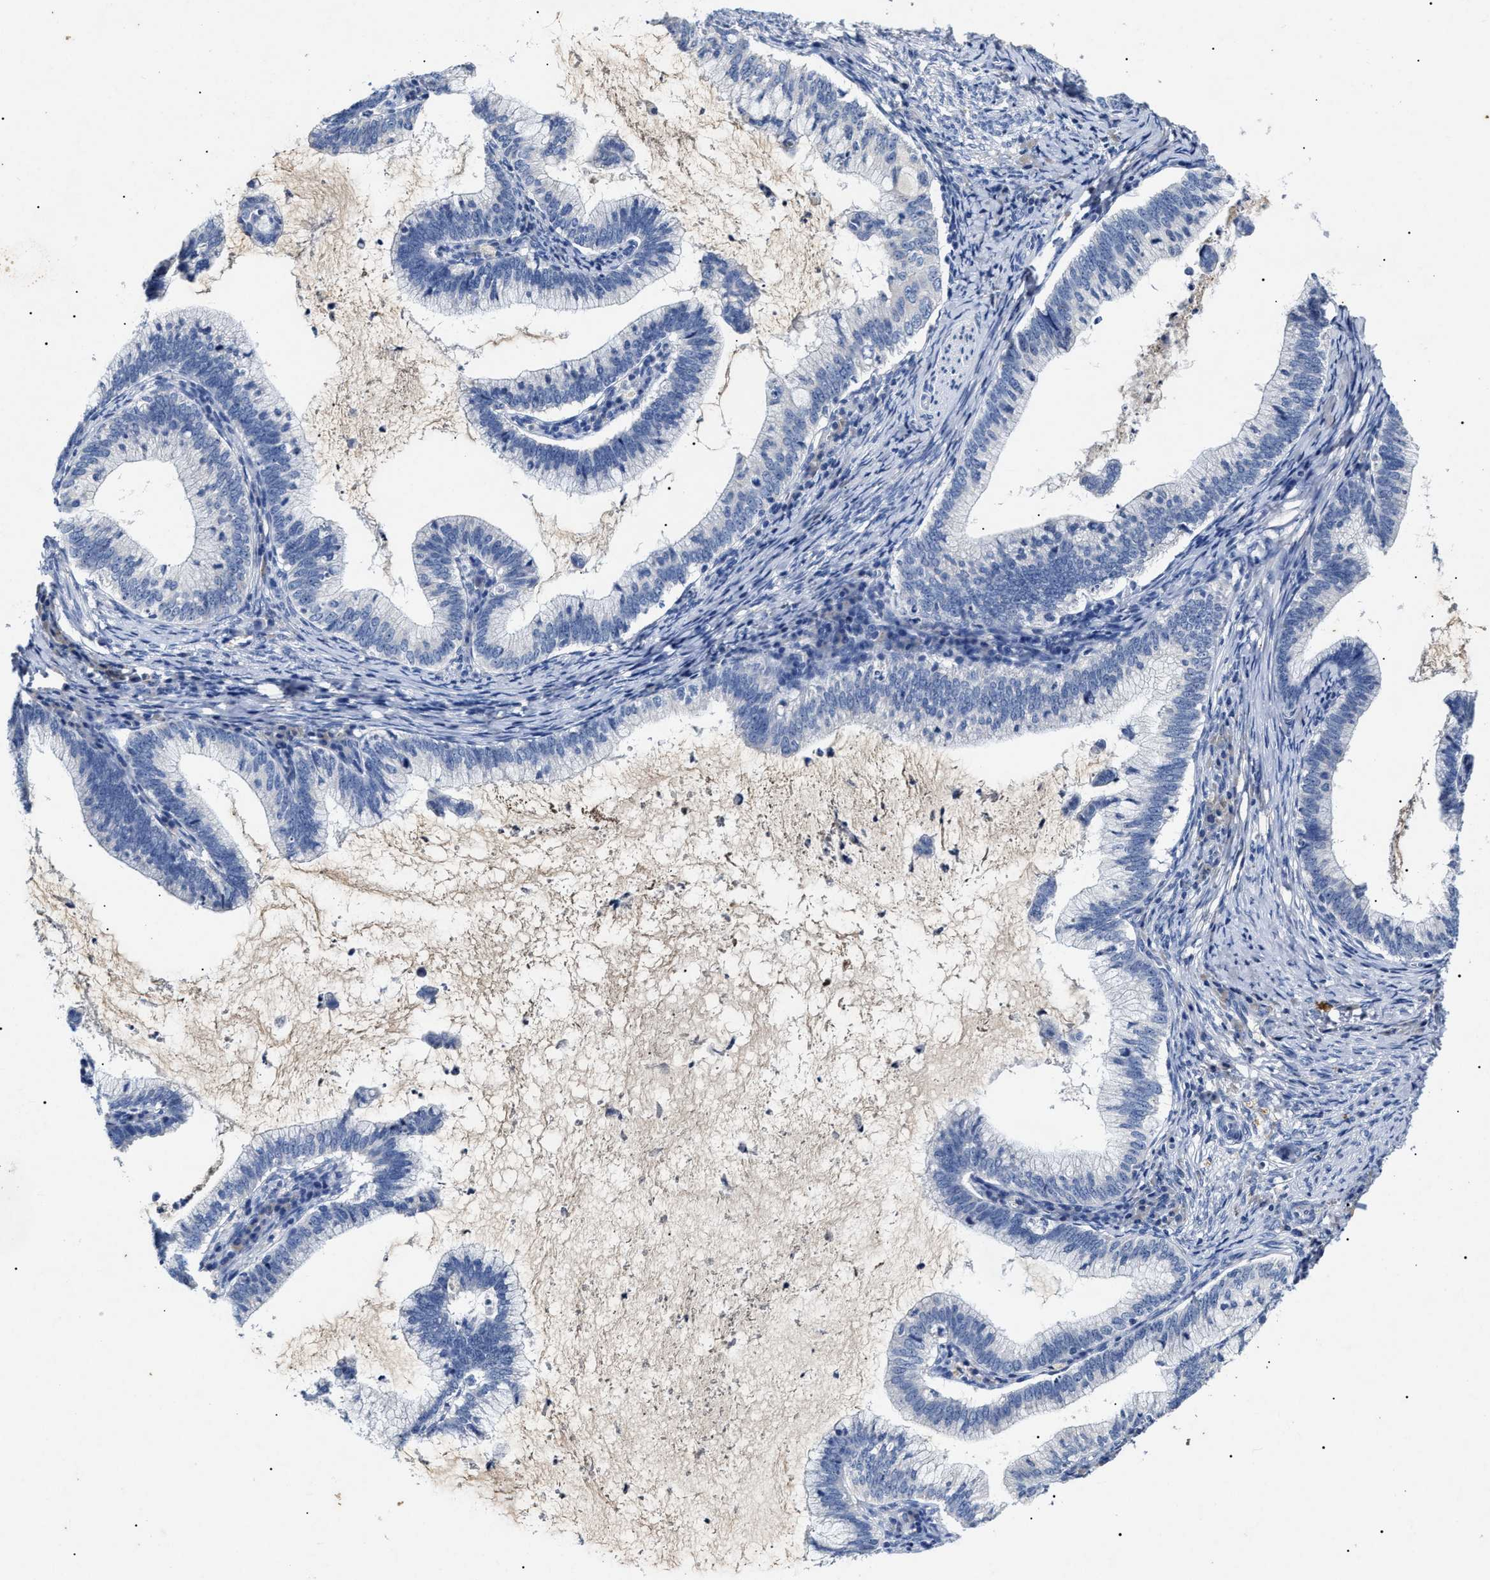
{"staining": {"intensity": "negative", "quantity": "none", "location": "none"}, "tissue": "cervical cancer", "cell_type": "Tumor cells", "image_type": "cancer", "snomed": [{"axis": "morphology", "description": "Adenocarcinoma, NOS"}, {"axis": "topography", "description": "Cervix"}], "caption": "DAB (3,3'-diaminobenzidine) immunohistochemical staining of cervical cancer (adenocarcinoma) exhibits no significant expression in tumor cells.", "gene": "LRRC8E", "patient": {"sex": "female", "age": 36}}